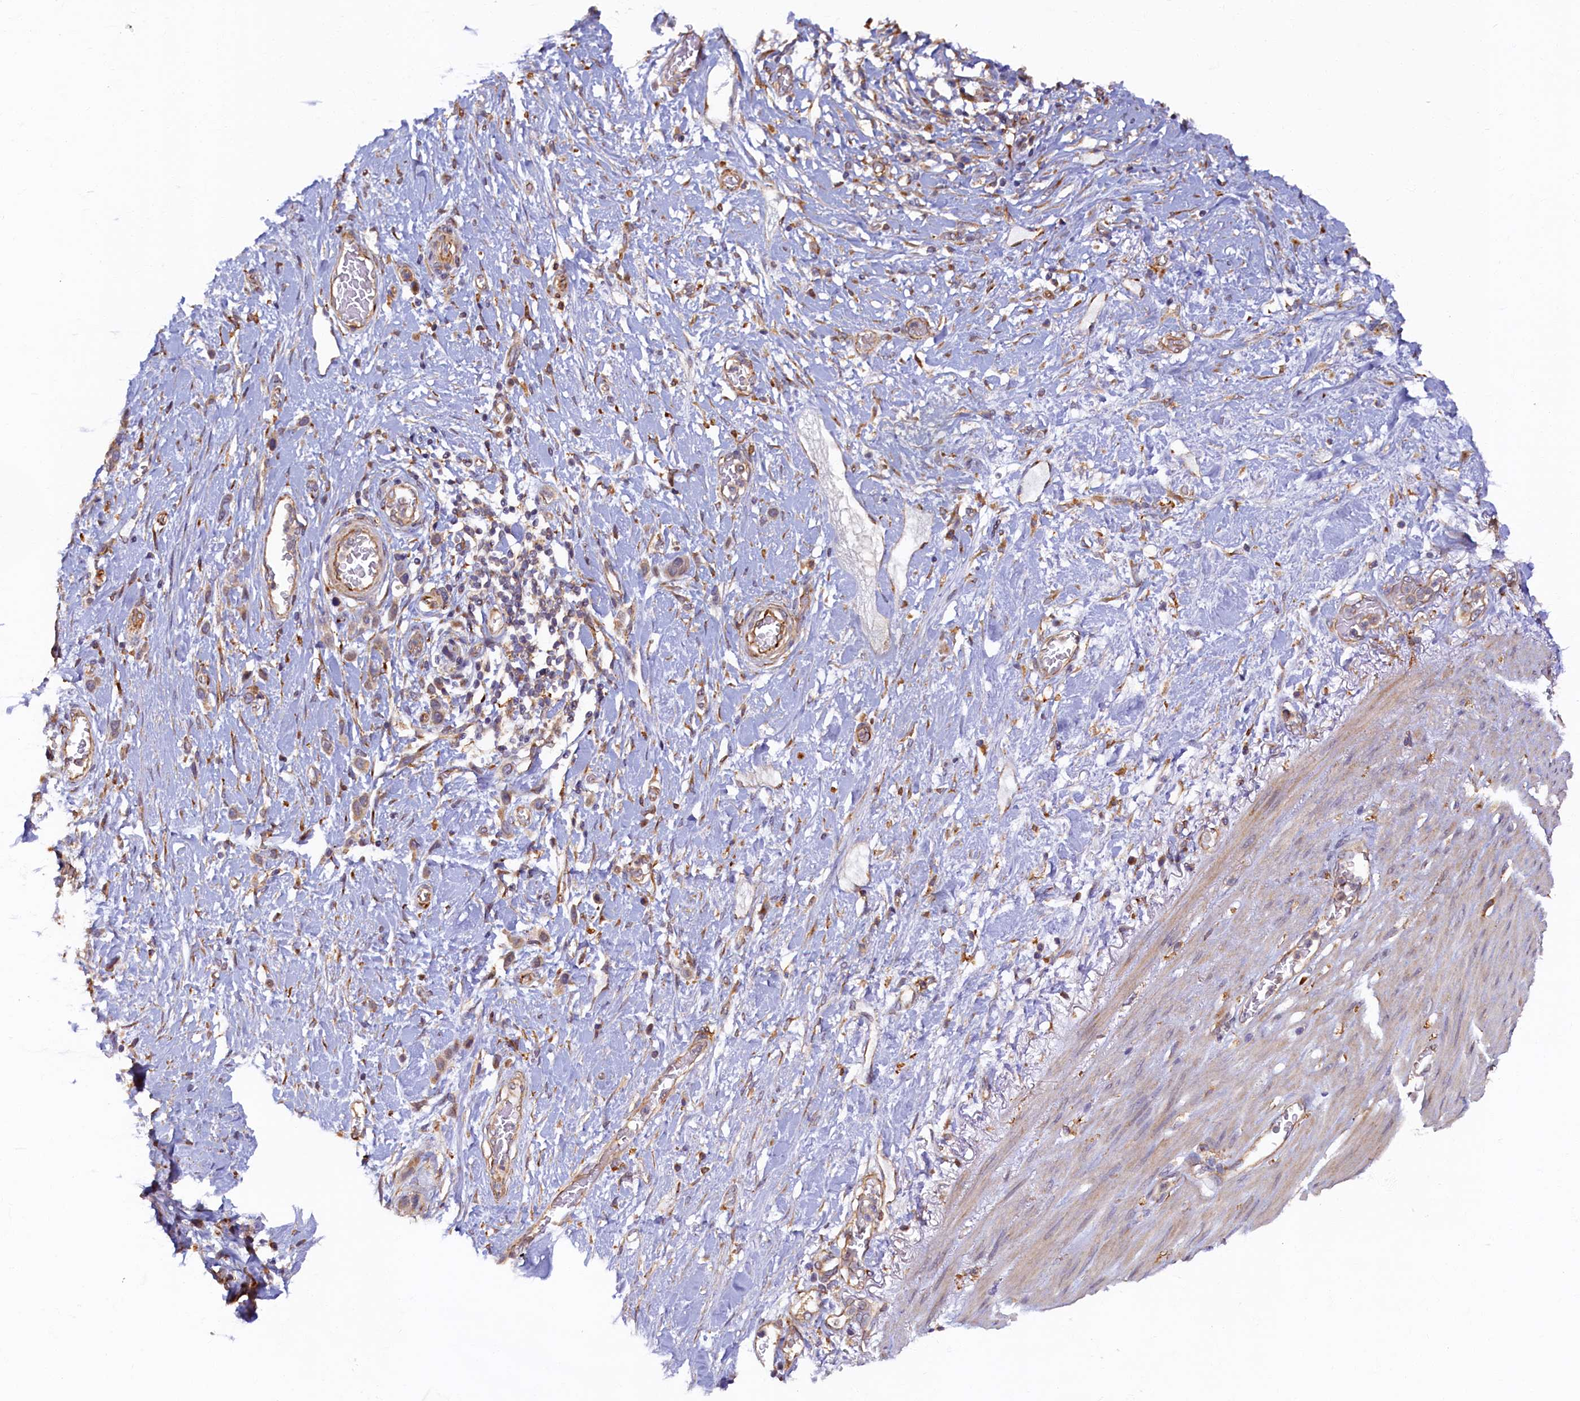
{"staining": {"intensity": "weak", "quantity": "25%-75%", "location": "cytoplasmic/membranous"}, "tissue": "stomach cancer", "cell_type": "Tumor cells", "image_type": "cancer", "snomed": [{"axis": "morphology", "description": "Adenocarcinoma, NOS"}, {"axis": "morphology", "description": "Adenocarcinoma, High grade"}, {"axis": "topography", "description": "Stomach, upper"}, {"axis": "topography", "description": "Stomach, lower"}], "caption": "Approximately 25%-75% of tumor cells in stomach adenocarcinoma (high-grade) exhibit weak cytoplasmic/membranous protein positivity as visualized by brown immunohistochemical staining.", "gene": "STX12", "patient": {"sex": "female", "age": 65}}